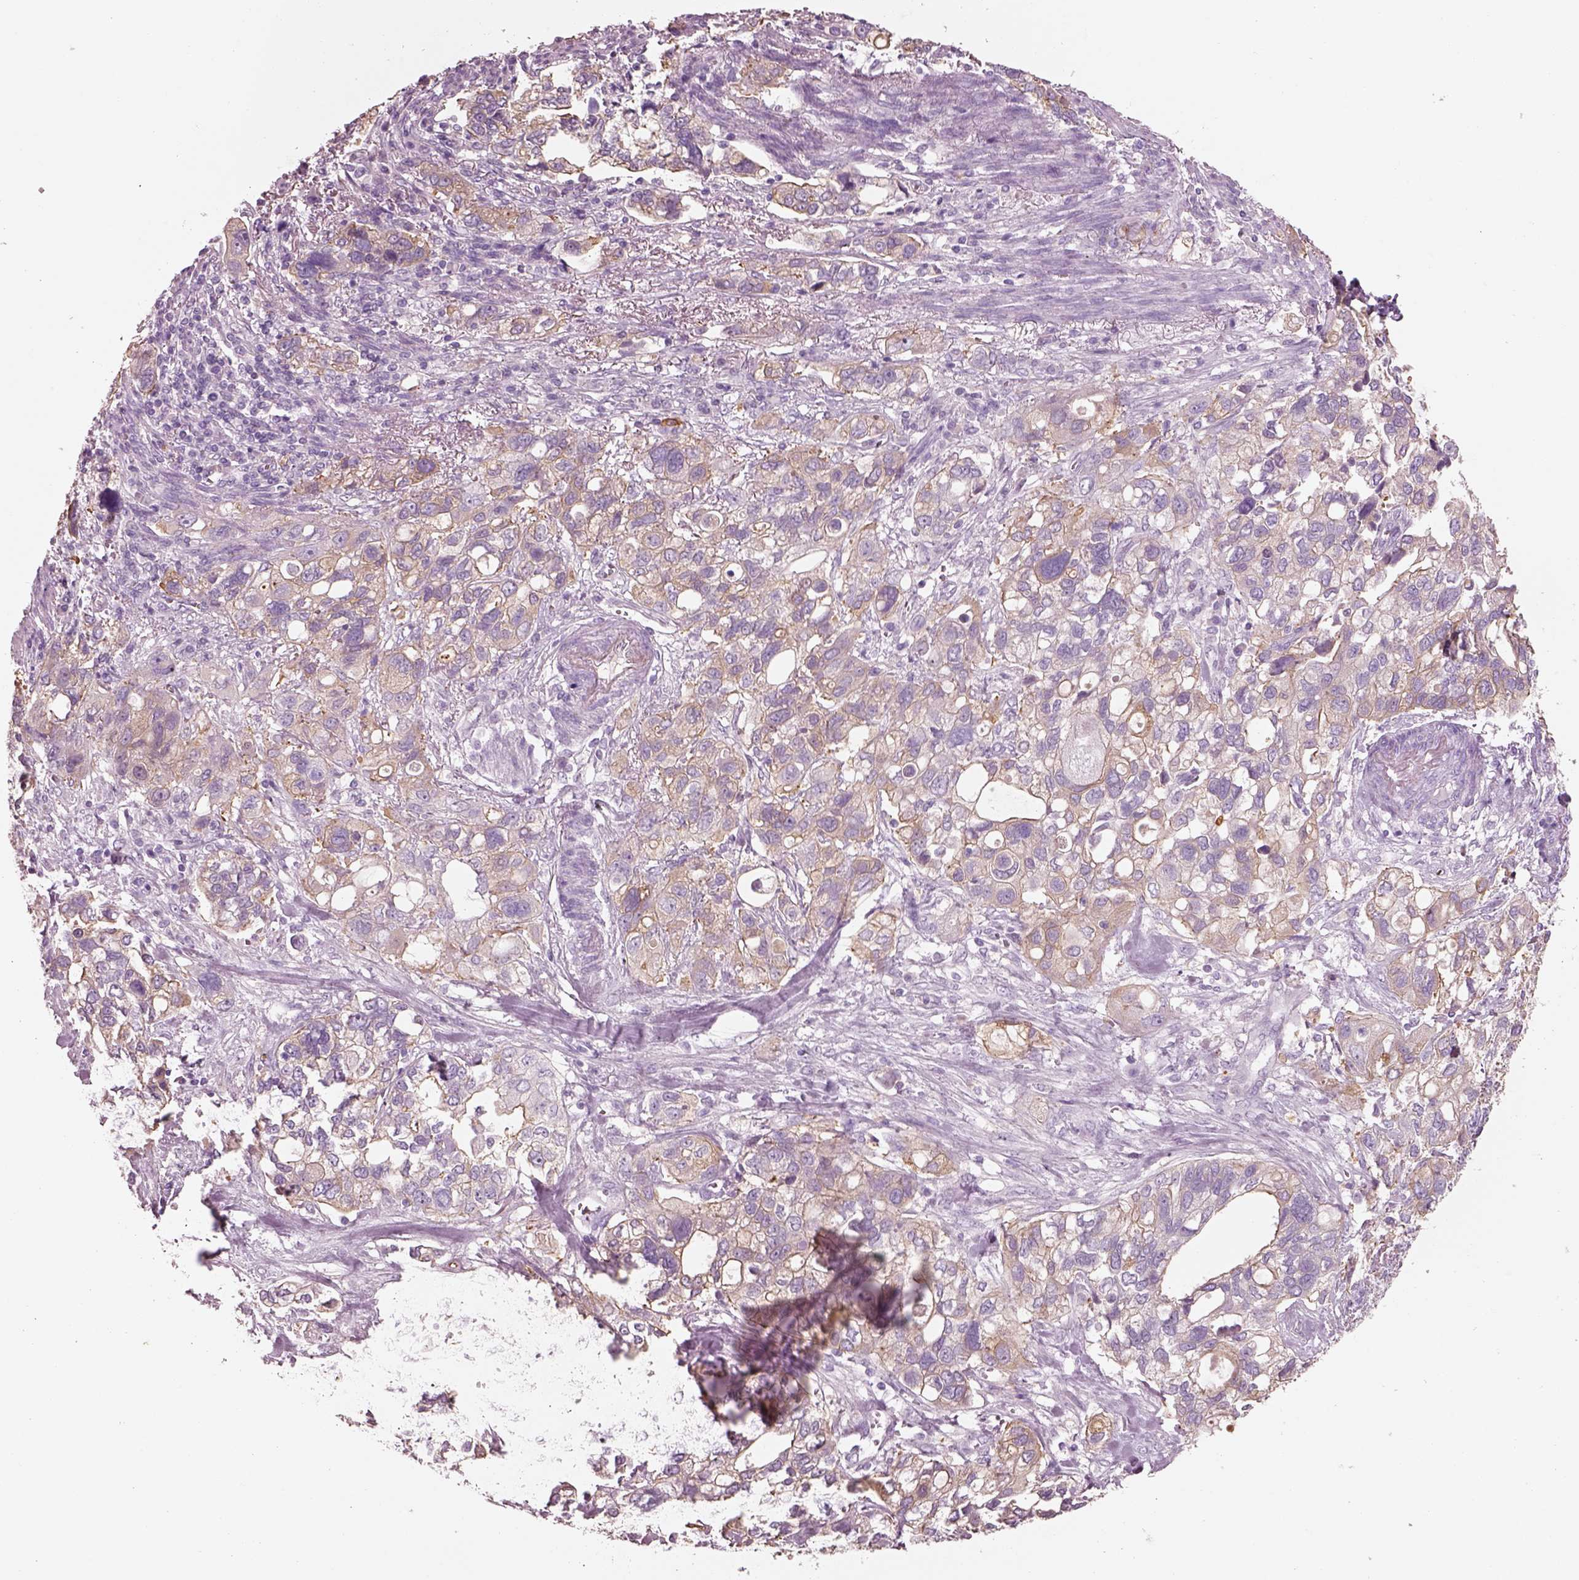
{"staining": {"intensity": "negative", "quantity": "none", "location": "none"}, "tissue": "stomach cancer", "cell_type": "Tumor cells", "image_type": "cancer", "snomed": [{"axis": "morphology", "description": "Adenocarcinoma, NOS"}, {"axis": "topography", "description": "Stomach, upper"}], "caption": "Immunohistochemistry (IHC) micrograph of human stomach cancer stained for a protein (brown), which exhibits no expression in tumor cells.", "gene": "IGLL1", "patient": {"sex": "female", "age": 81}}